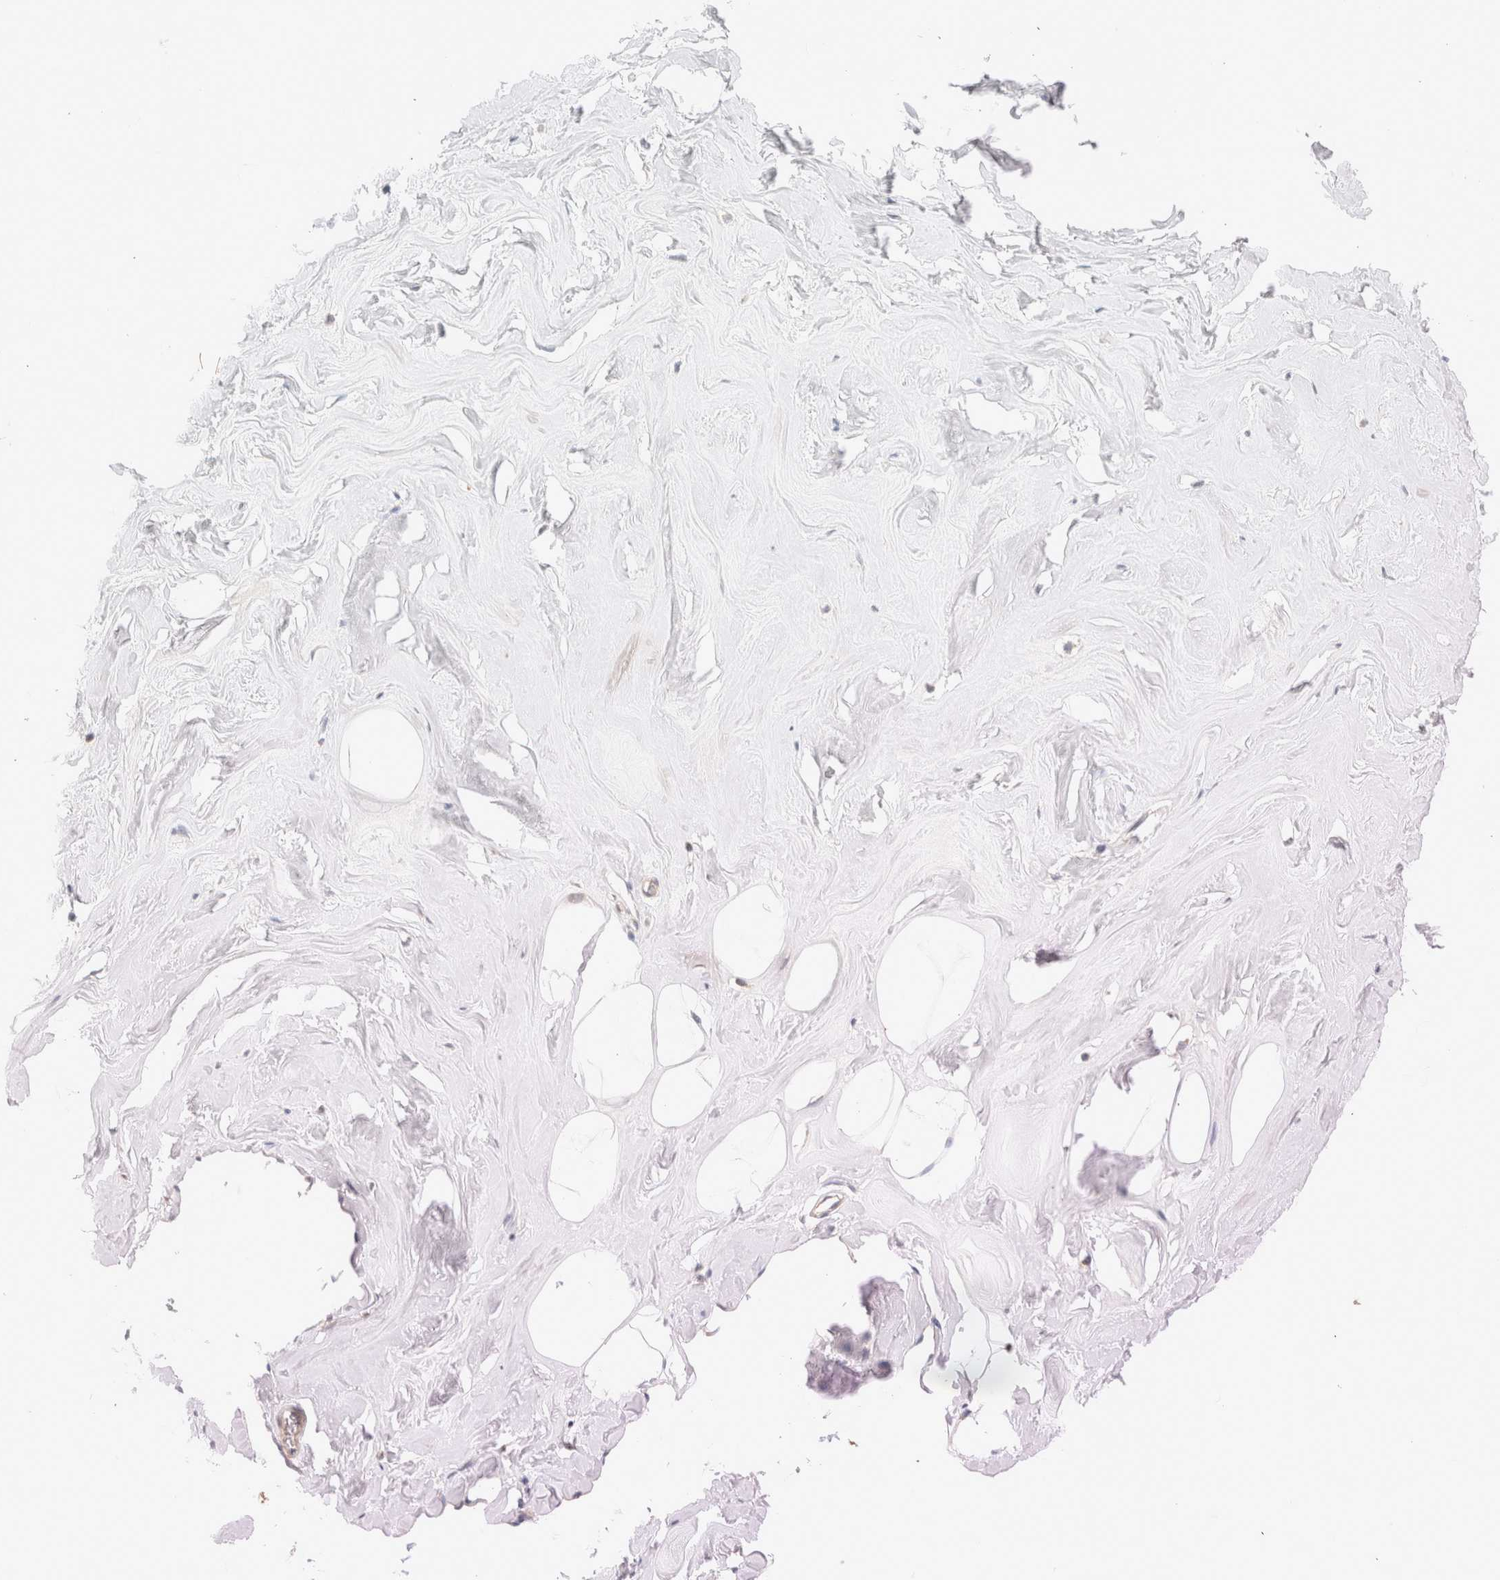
{"staining": {"intensity": "weak", "quantity": "25%-75%", "location": "cytoplasmic/membranous"}, "tissue": "adipose tissue", "cell_type": "Adipocytes", "image_type": "normal", "snomed": [{"axis": "morphology", "description": "Normal tissue, NOS"}, {"axis": "morphology", "description": "Fibrosis, NOS"}, {"axis": "topography", "description": "Breast"}, {"axis": "topography", "description": "Adipose tissue"}], "caption": "Protein analysis of benign adipose tissue reveals weak cytoplasmic/membranous positivity in approximately 25%-75% of adipocytes.", "gene": "MRM3", "patient": {"sex": "female", "age": 39}}